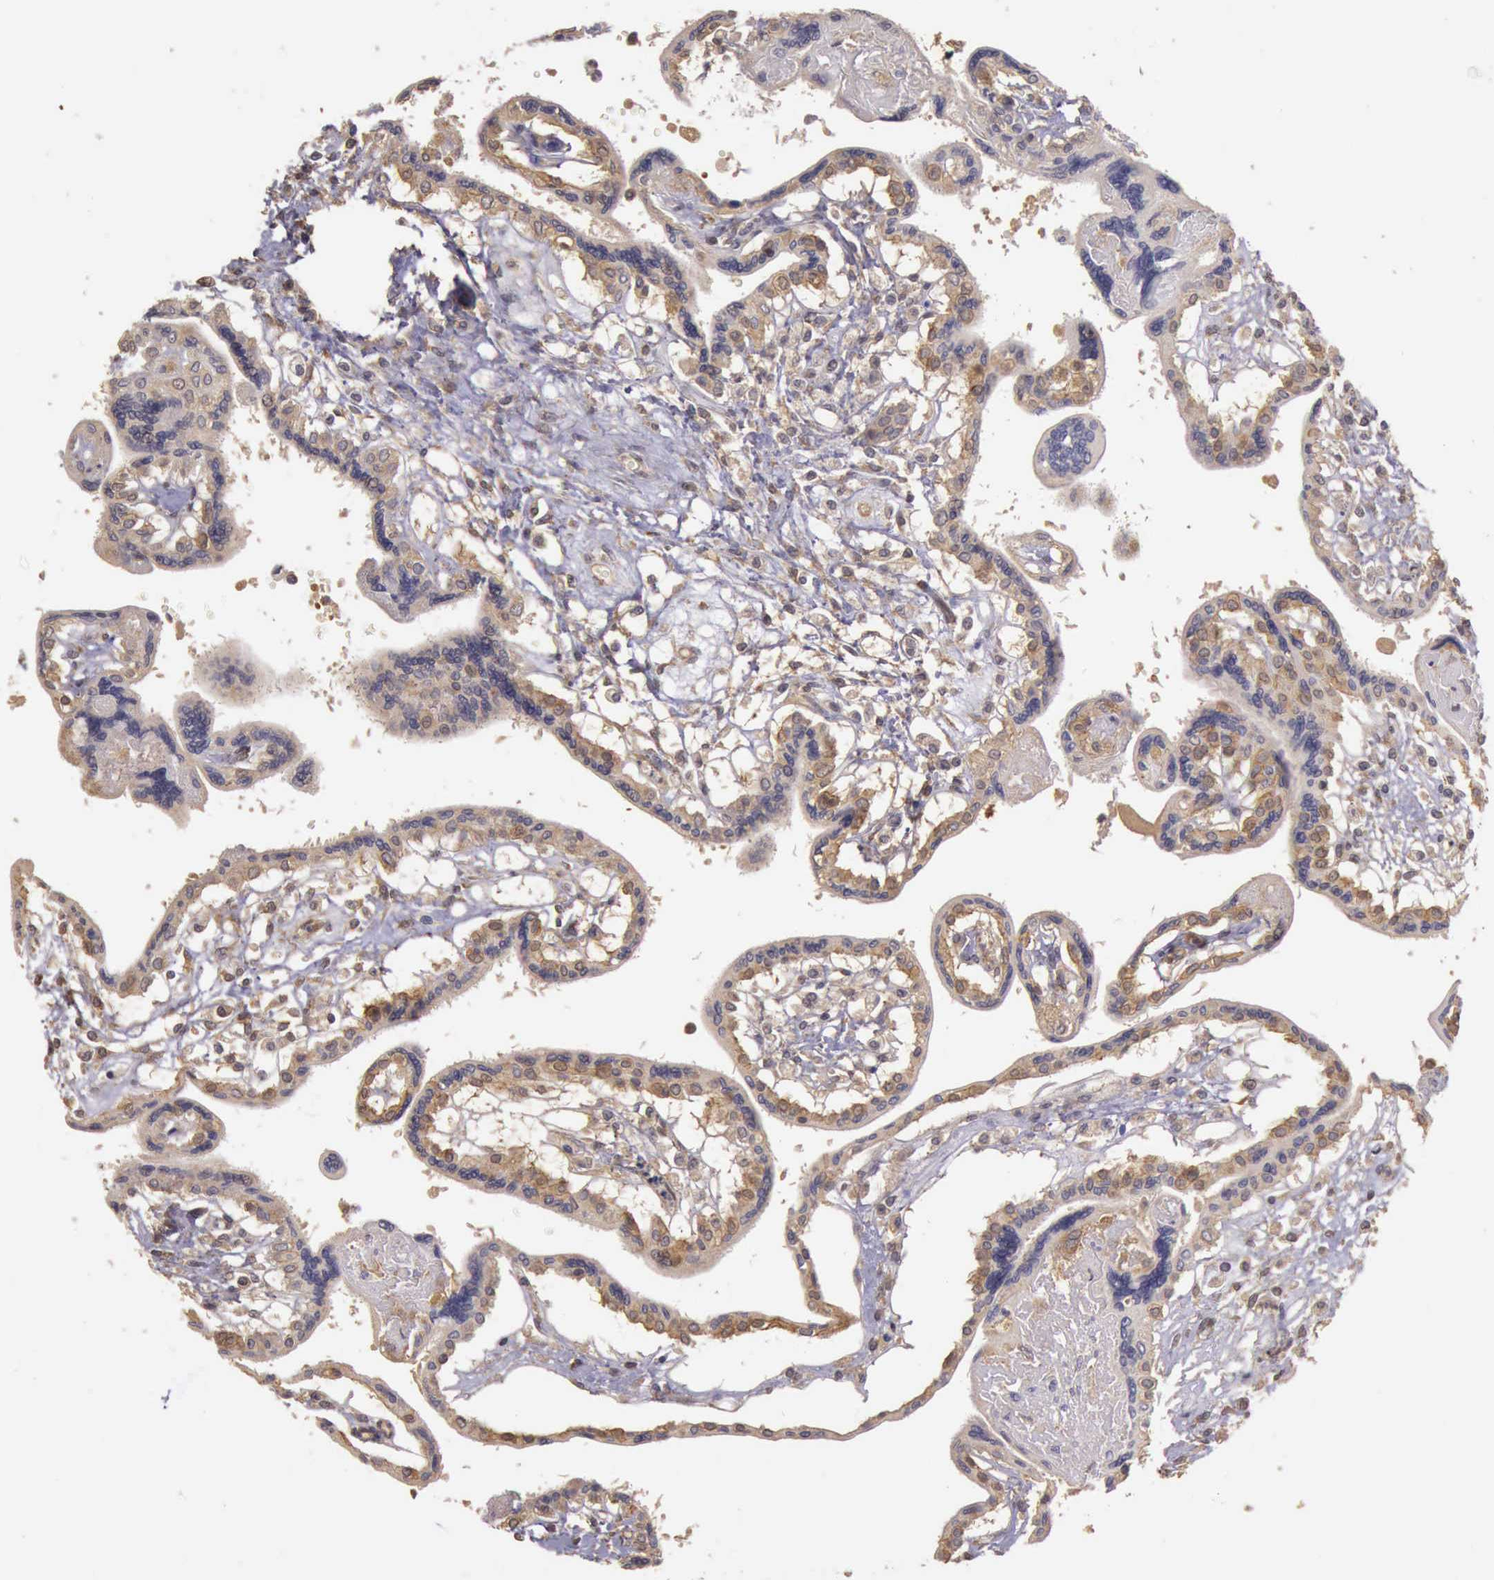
{"staining": {"intensity": "weak", "quantity": ">75%", "location": "cytoplasmic/membranous"}, "tissue": "placenta", "cell_type": "Decidual cells", "image_type": "normal", "snomed": [{"axis": "morphology", "description": "Normal tissue, NOS"}, {"axis": "topography", "description": "Placenta"}], "caption": "A brown stain highlights weak cytoplasmic/membranous expression of a protein in decidual cells of normal human placenta.", "gene": "EIF5", "patient": {"sex": "female", "age": 31}}